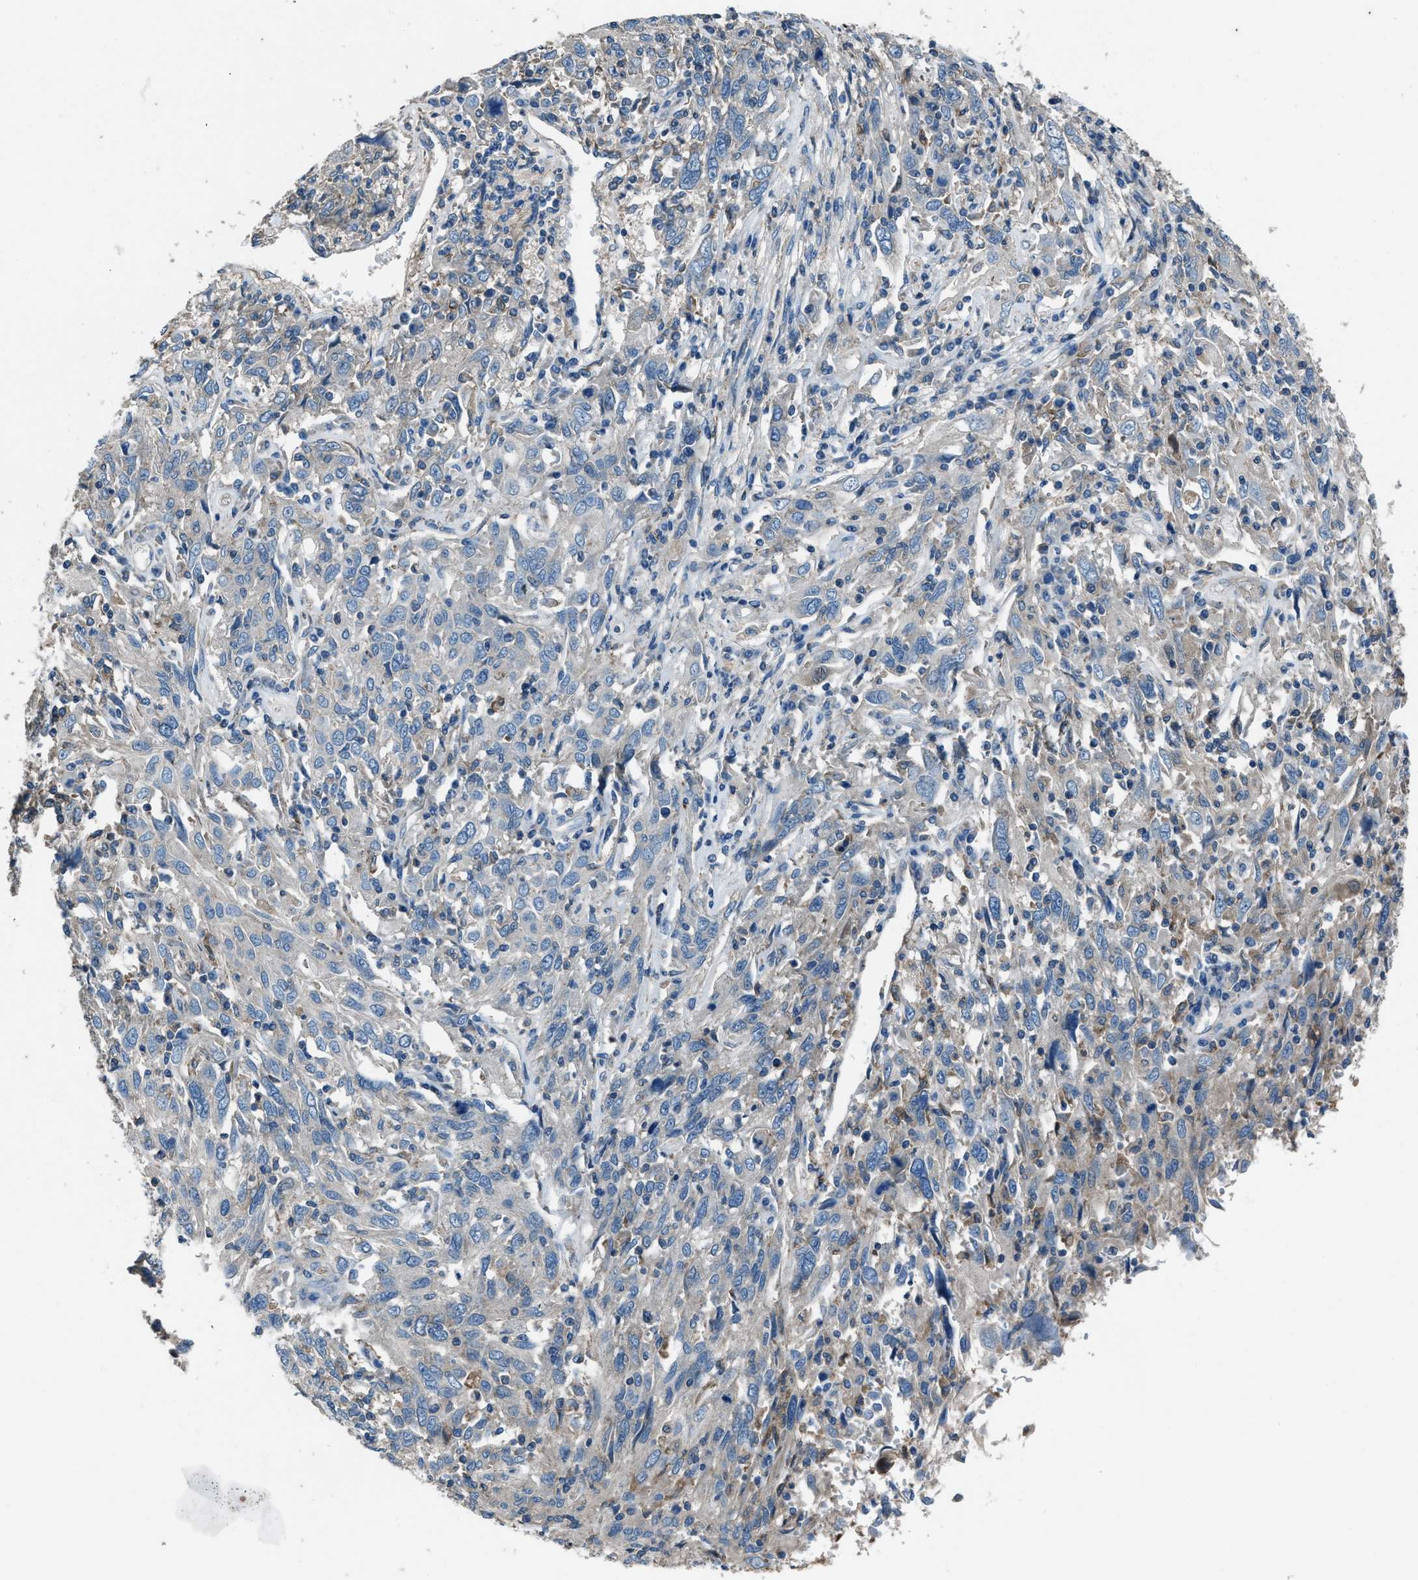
{"staining": {"intensity": "negative", "quantity": "none", "location": "none"}, "tissue": "cervical cancer", "cell_type": "Tumor cells", "image_type": "cancer", "snomed": [{"axis": "morphology", "description": "Squamous cell carcinoma, NOS"}, {"axis": "topography", "description": "Cervix"}], "caption": "Cervical squamous cell carcinoma was stained to show a protein in brown. There is no significant staining in tumor cells. (IHC, brightfield microscopy, high magnification).", "gene": "SVIL", "patient": {"sex": "female", "age": 46}}